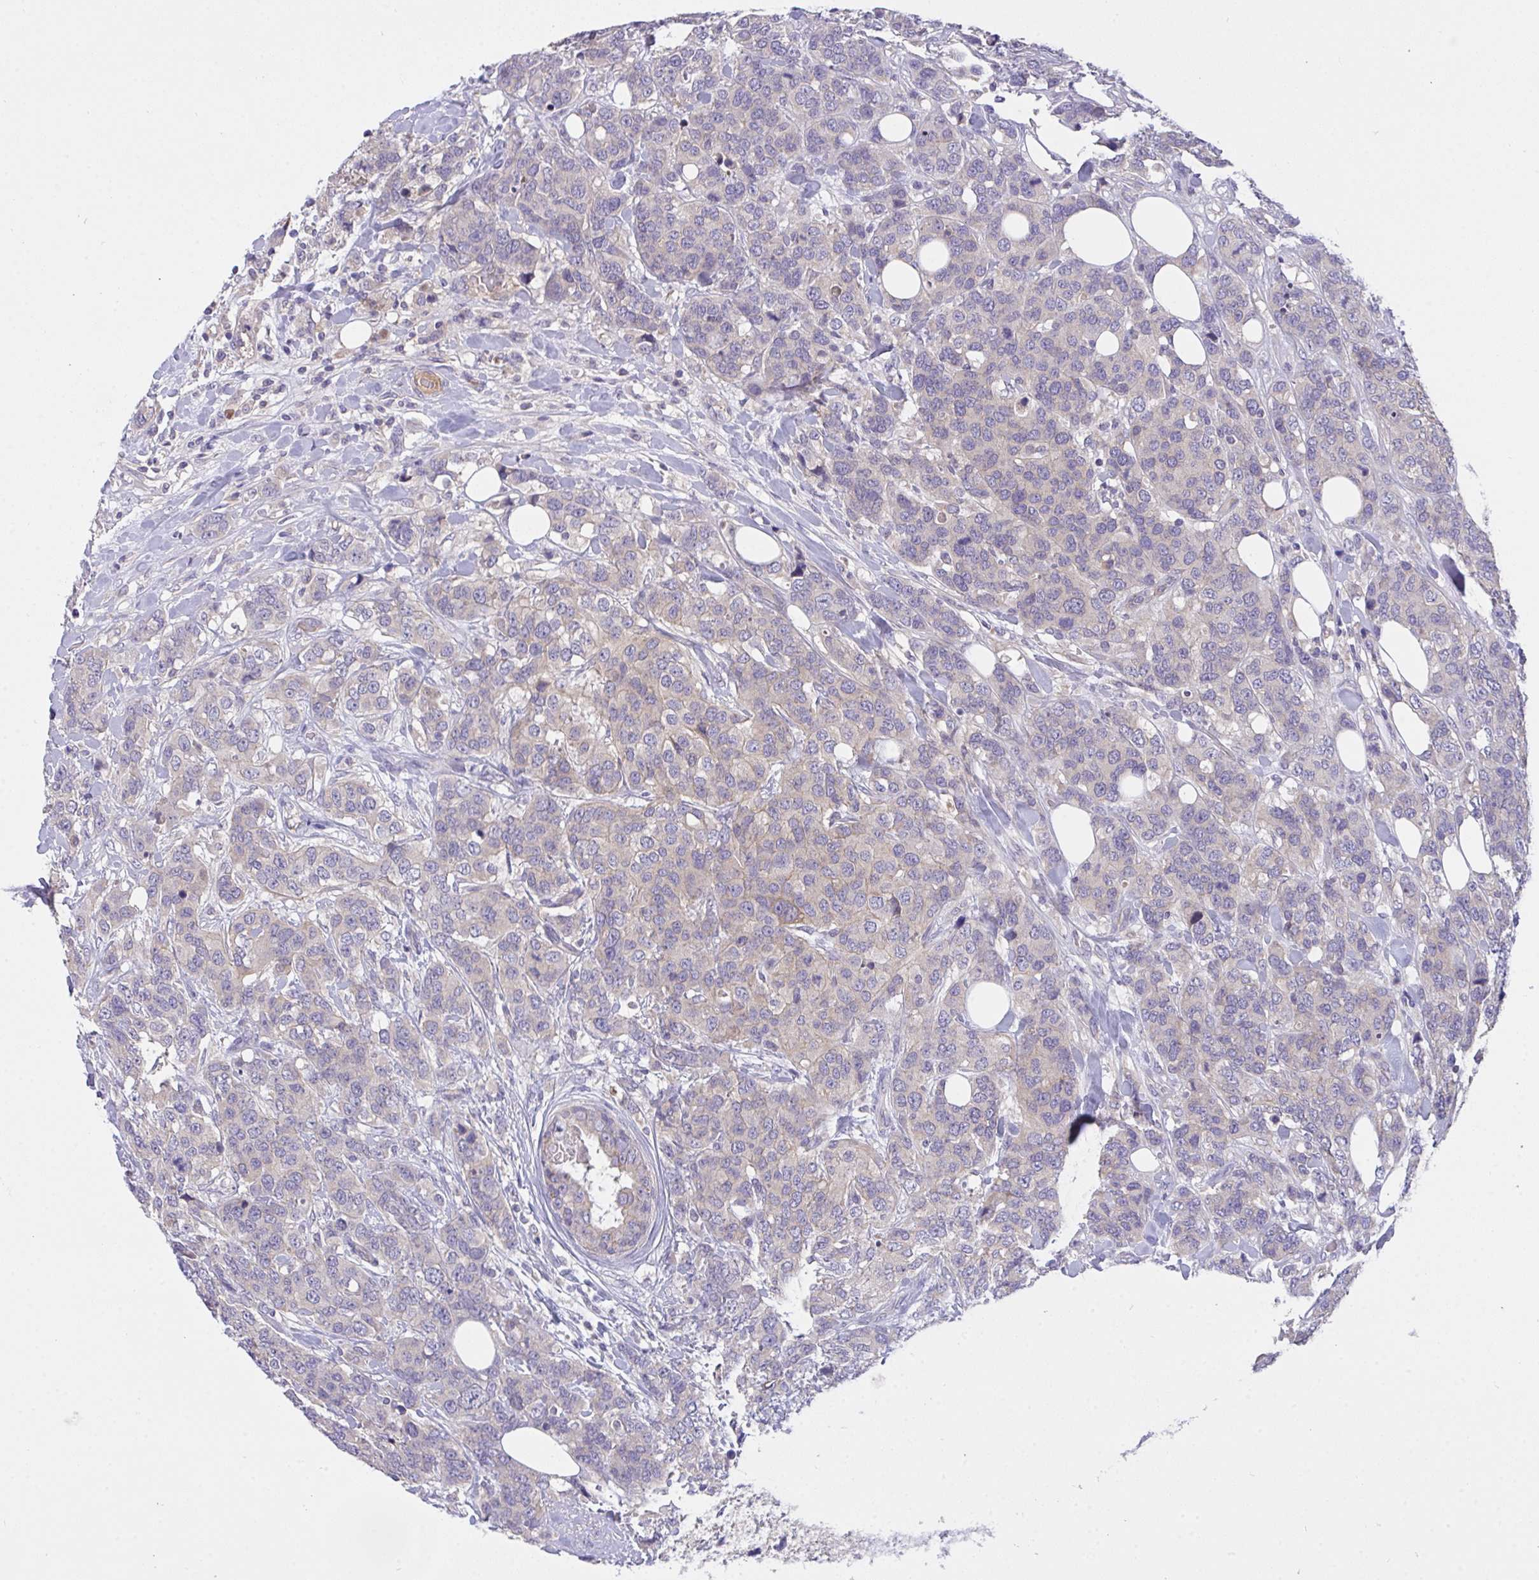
{"staining": {"intensity": "weak", "quantity": "<25%", "location": "cytoplasmic/membranous"}, "tissue": "breast cancer", "cell_type": "Tumor cells", "image_type": "cancer", "snomed": [{"axis": "morphology", "description": "Lobular carcinoma"}, {"axis": "topography", "description": "Breast"}], "caption": "A photomicrograph of human breast cancer (lobular carcinoma) is negative for staining in tumor cells.", "gene": "ZNF581", "patient": {"sex": "female", "age": 59}}